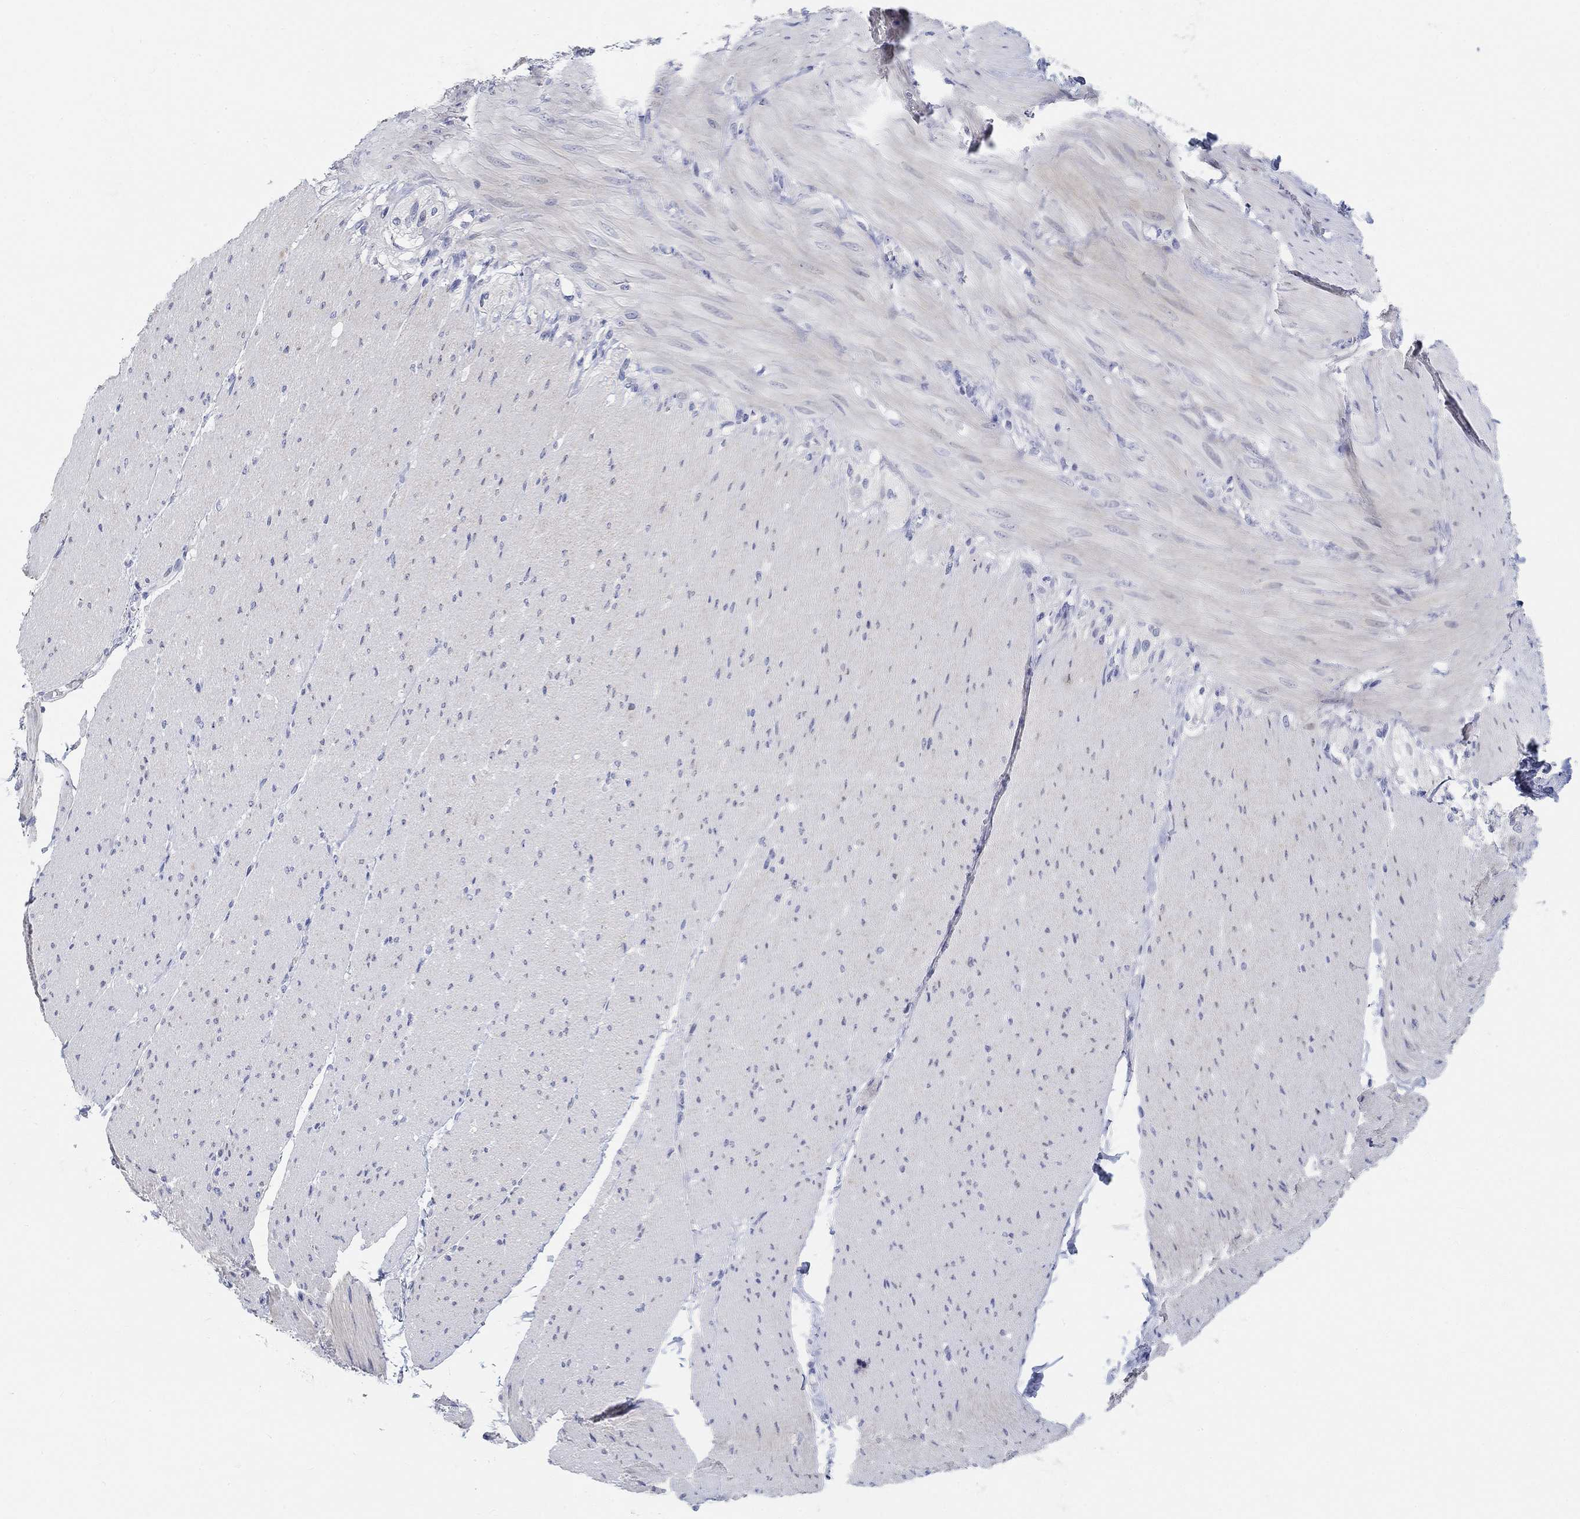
{"staining": {"intensity": "negative", "quantity": "none", "location": "none"}, "tissue": "adipose tissue", "cell_type": "Adipocytes", "image_type": "normal", "snomed": [{"axis": "morphology", "description": "Normal tissue, NOS"}, {"axis": "topography", "description": "Smooth muscle"}, {"axis": "topography", "description": "Duodenum"}, {"axis": "topography", "description": "Peripheral nerve tissue"}], "caption": "Immunohistochemistry image of benign adipose tissue: adipose tissue stained with DAB (3,3'-diaminobenzidine) displays no significant protein positivity in adipocytes. (IHC, brightfield microscopy, high magnification).", "gene": "SNTG2", "patient": {"sex": "female", "age": 61}}